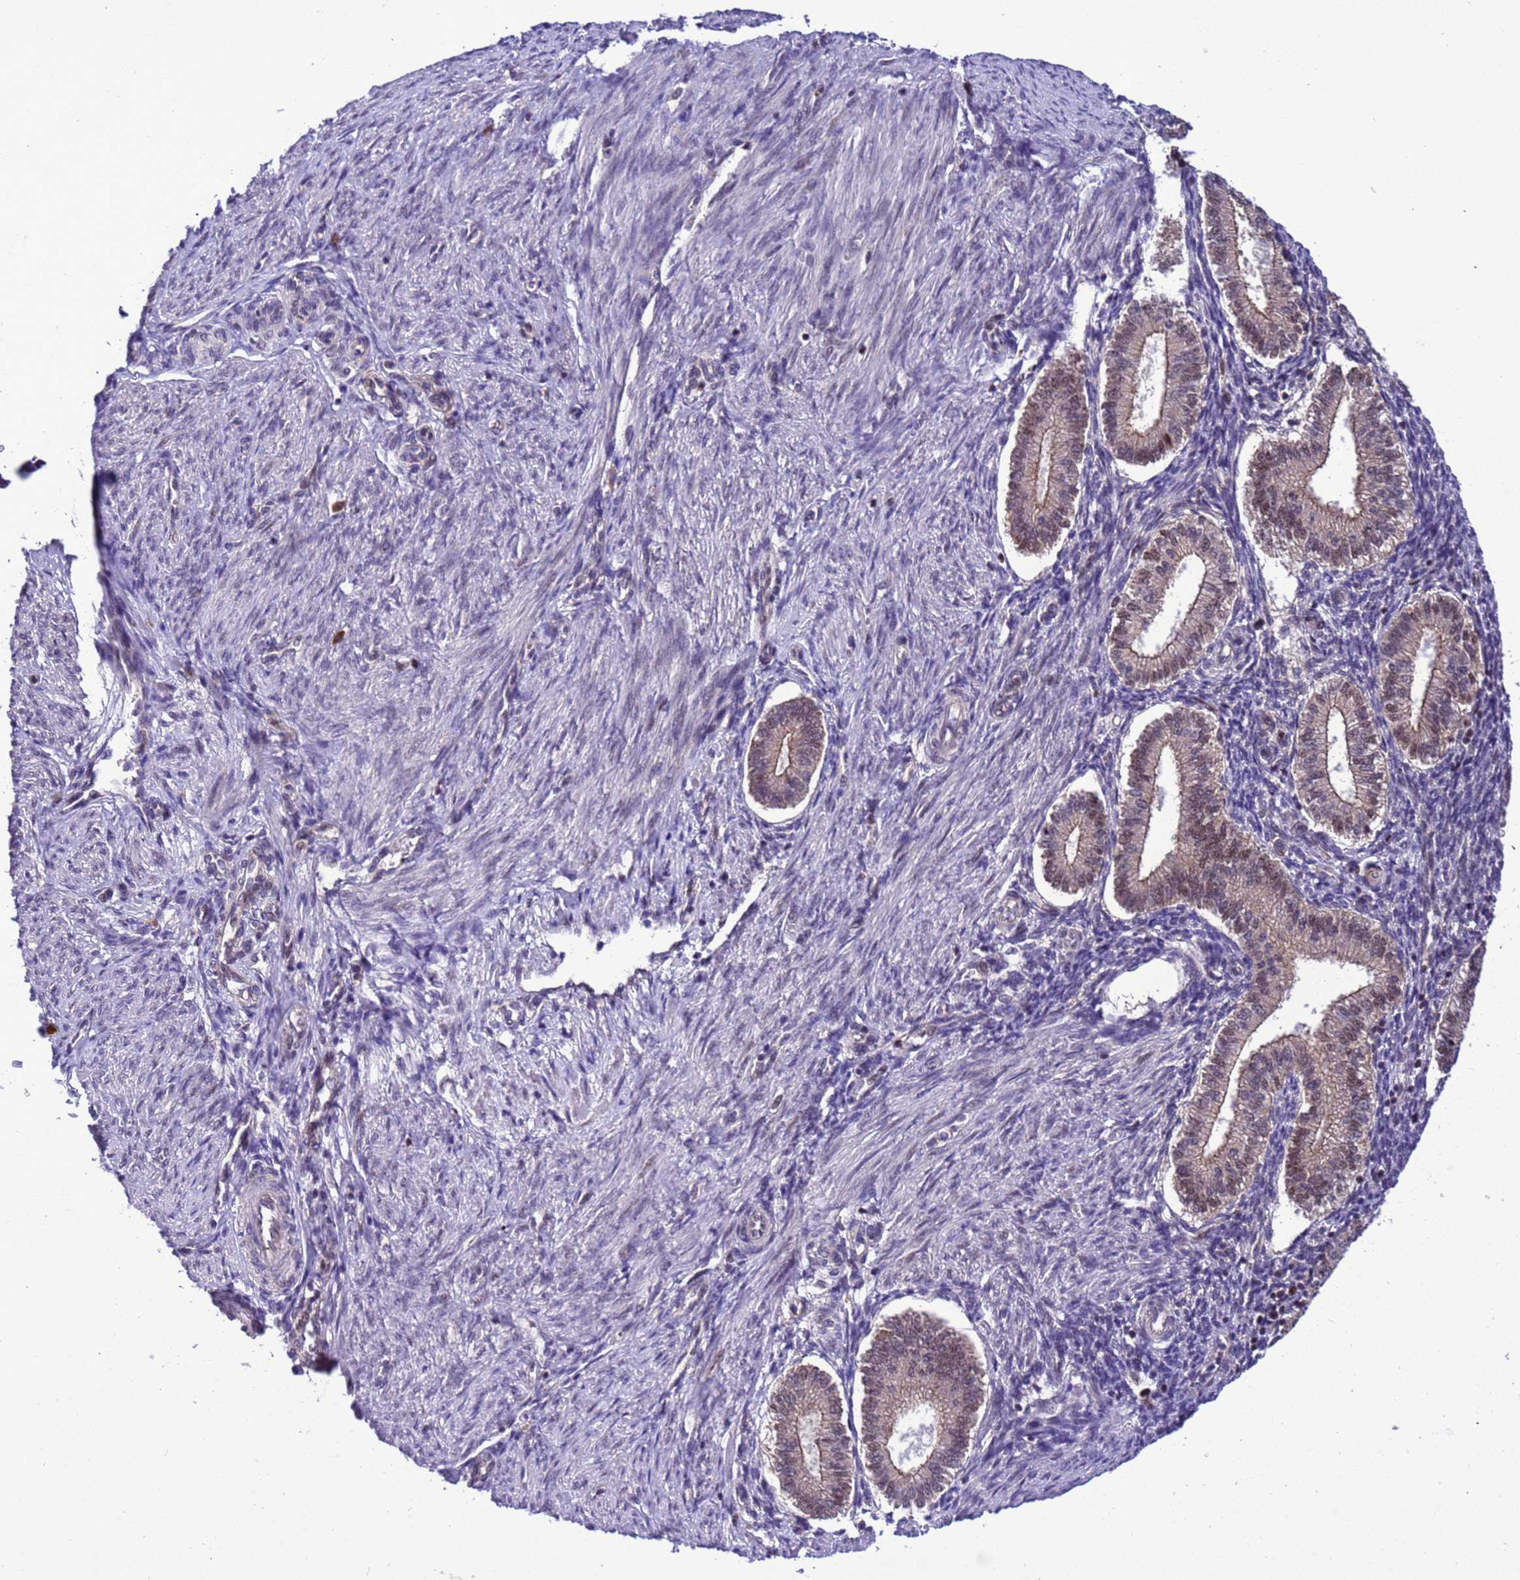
{"staining": {"intensity": "negative", "quantity": "none", "location": "none"}, "tissue": "endometrium", "cell_type": "Cells in endometrial stroma", "image_type": "normal", "snomed": [{"axis": "morphology", "description": "Normal tissue, NOS"}, {"axis": "topography", "description": "Endometrium"}], "caption": "Immunohistochemistry (IHC) photomicrograph of normal endometrium: endometrium stained with DAB (3,3'-diaminobenzidine) reveals no significant protein expression in cells in endometrial stroma.", "gene": "RASD1", "patient": {"sex": "female", "age": 25}}